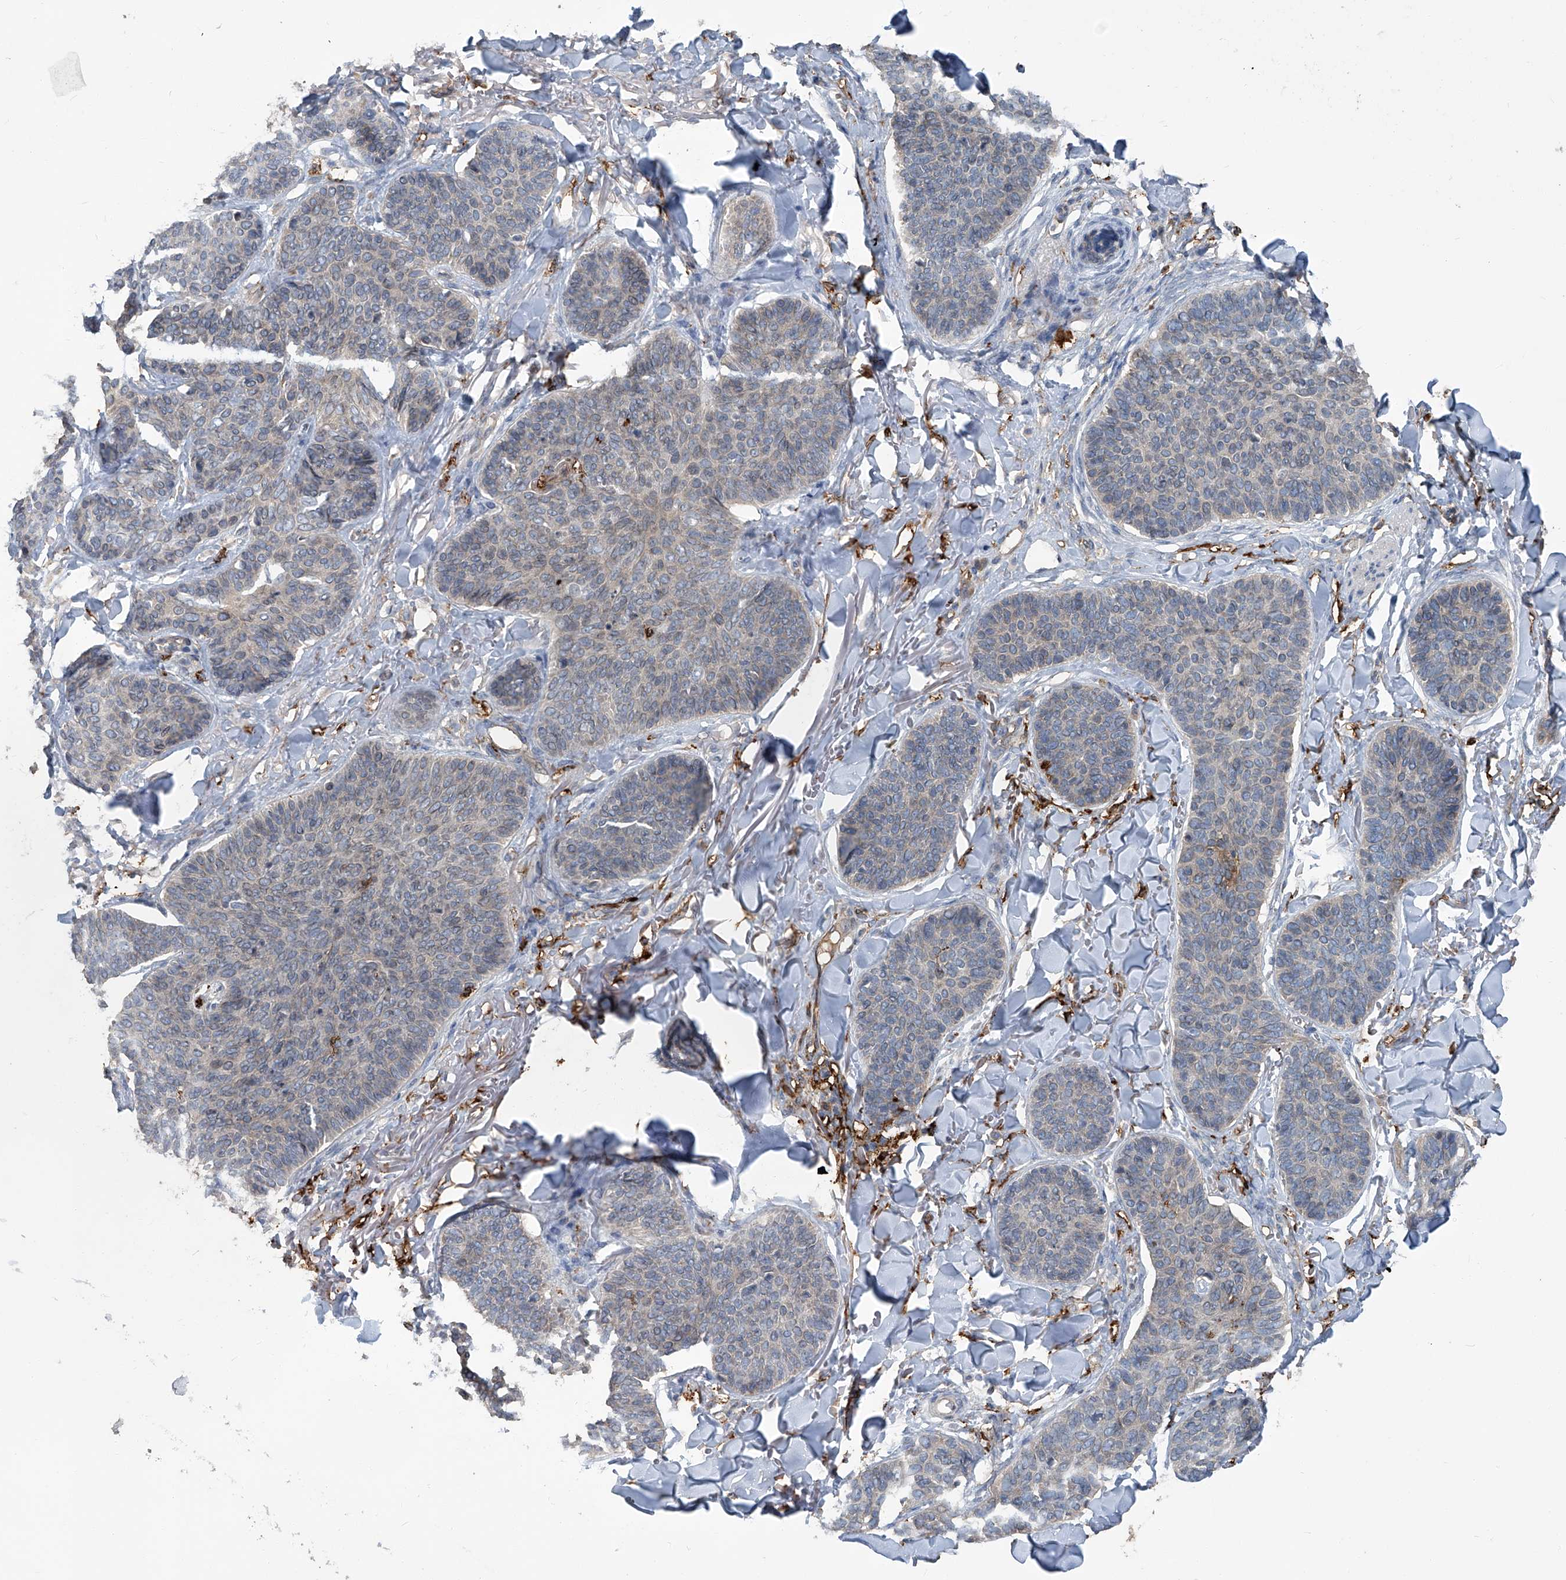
{"staining": {"intensity": "negative", "quantity": "none", "location": "none"}, "tissue": "skin cancer", "cell_type": "Tumor cells", "image_type": "cancer", "snomed": [{"axis": "morphology", "description": "Basal cell carcinoma"}, {"axis": "topography", "description": "Skin"}], "caption": "High magnification brightfield microscopy of skin cancer (basal cell carcinoma) stained with DAB (3,3'-diaminobenzidine) (brown) and counterstained with hematoxylin (blue): tumor cells show no significant expression. (Stains: DAB immunohistochemistry (IHC) with hematoxylin counter stain, Microscopy: brightfield microscopy at high magnification).", "gene": "FAM167A", "patient": {"sex": "male", "age": 85}}